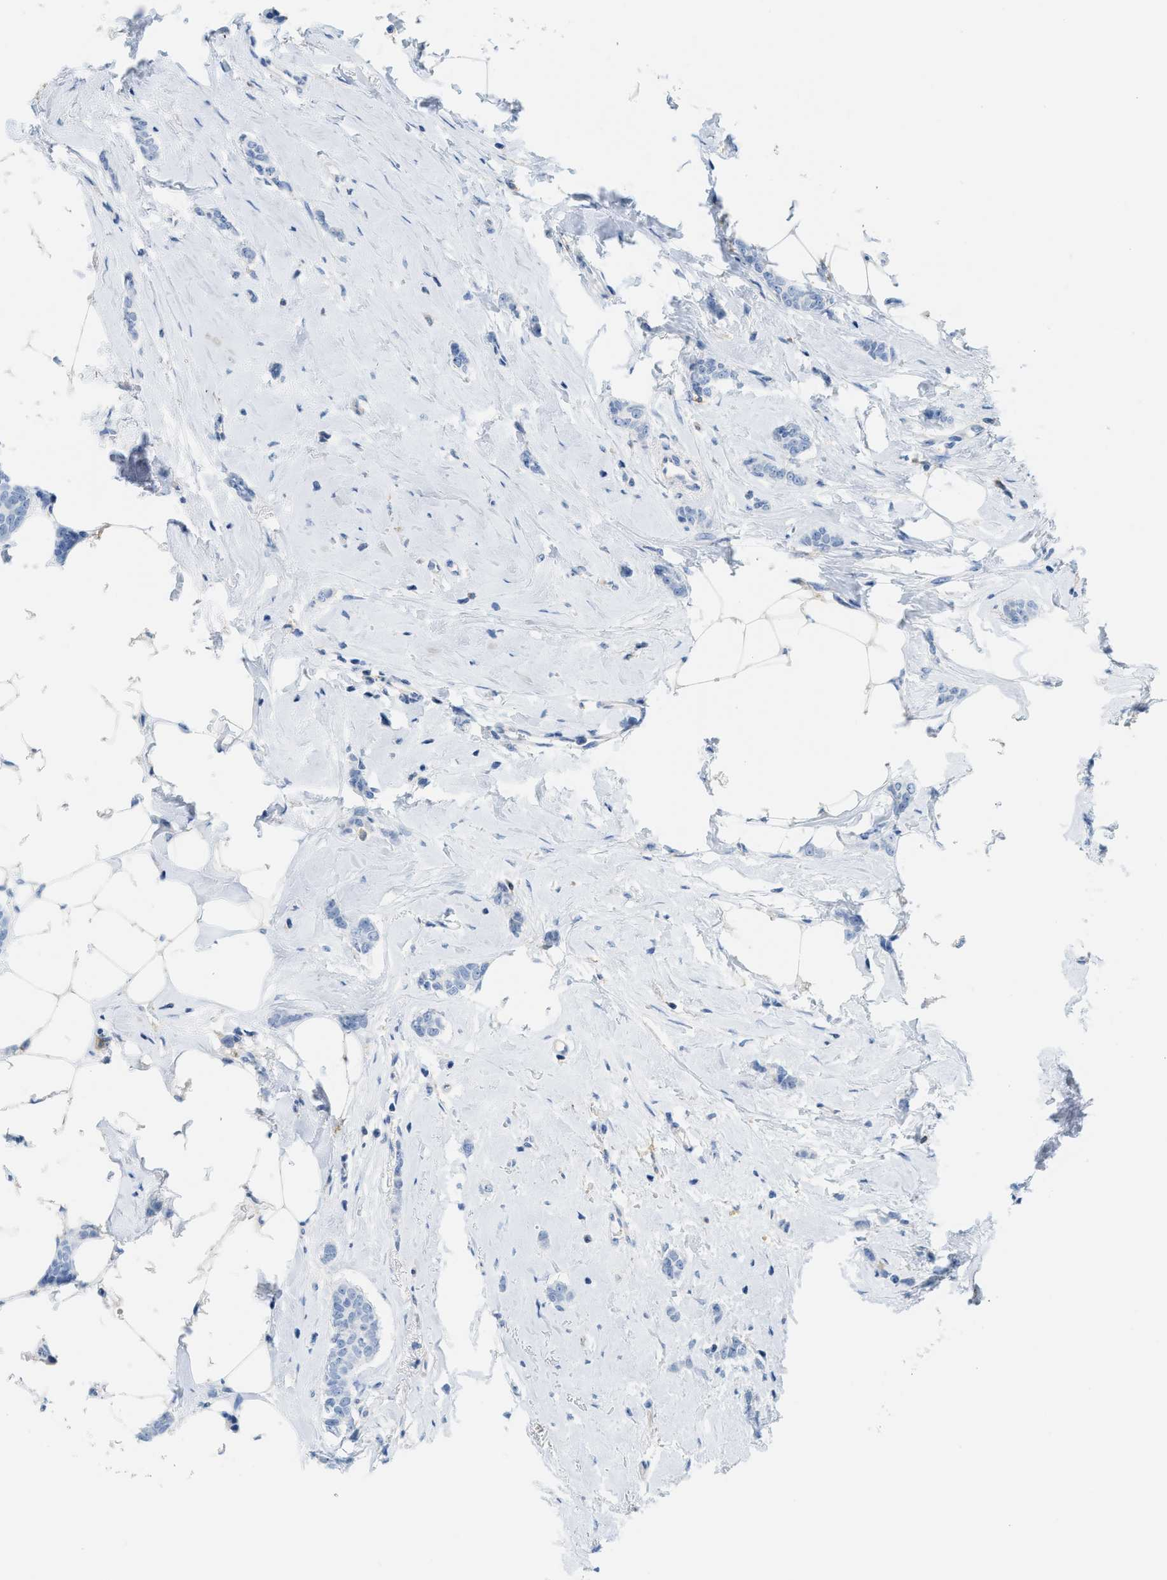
{"staining": {"intensity": "negative", "quantity": "none", "location": "none"}, "tissue": "breast cancer", "cell_type": "Tumor cells", "image_type": "cancer", "snomed": [{"axis": "morphology", "description": "Lobular carcinoma"}, {"axis": "topography", "description": "Skin"}, {"axis": "topography", "description": "Breast"}], "caption": "Immunohistochemistry photomicrograph of neoplastic tissue: human breast lobular carcinoma stained with DAB exhibits no significant protein expression in tumor cells.", "gene": "SLC3A2", "patient": {"sex": "female", "age": 46}}